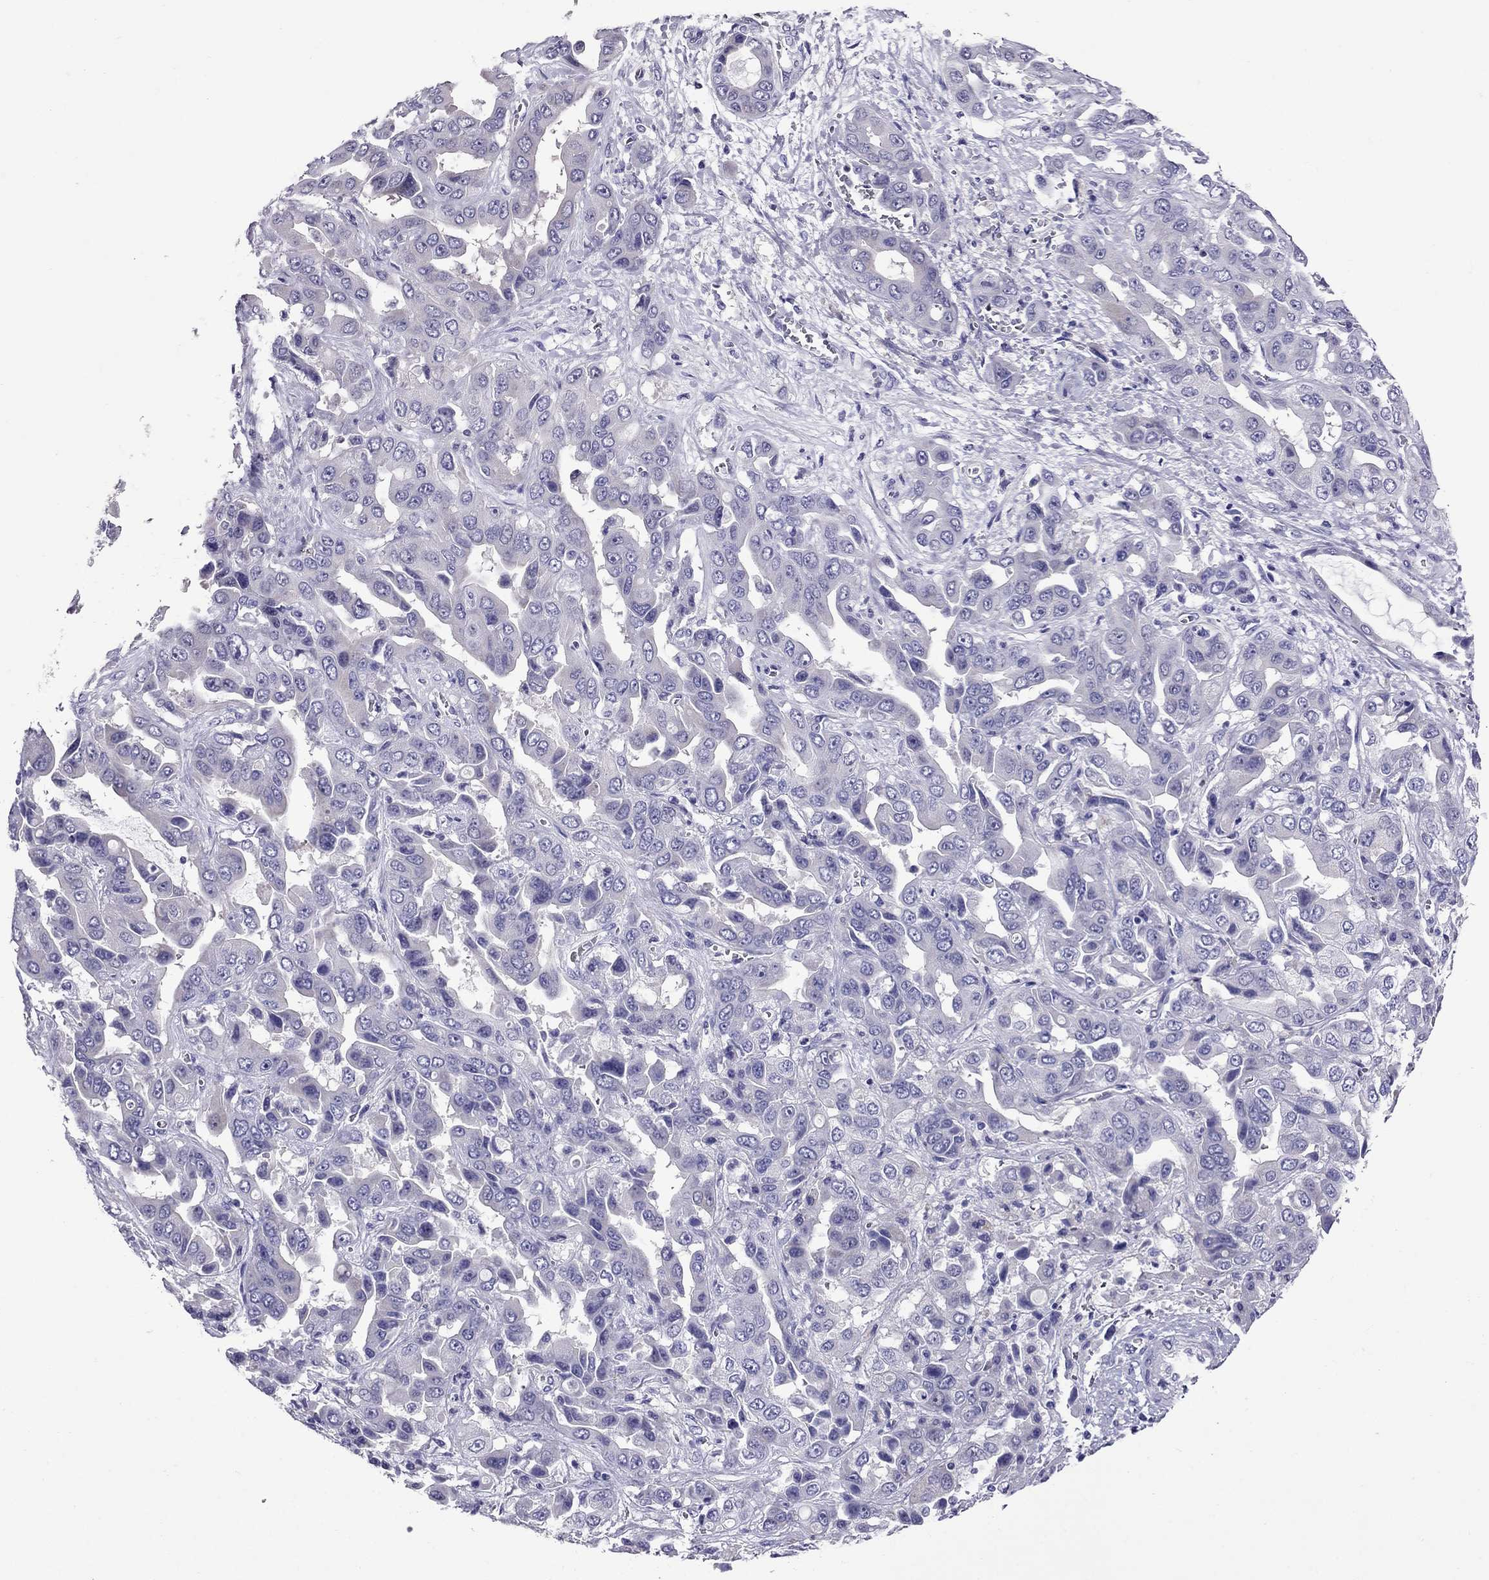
{"staining": {"intensity": "negative", "quantity": "none", "location": "none"}, "tissue": "liver cancer", "cell_type": "Tumor cells", "image_type": "cancer", "snomed": [{"axis": "morphology", "description": "Cholangiocarcinoma"}, {"axis": "topography", "description": "Liver"}], "caption": "Liver cancer stained for a protein using immunohistochemistry (IHC) displays no expression tumor cells.", "gene": "OXCT2", "patient": {"sex": "female", "age": 52}}